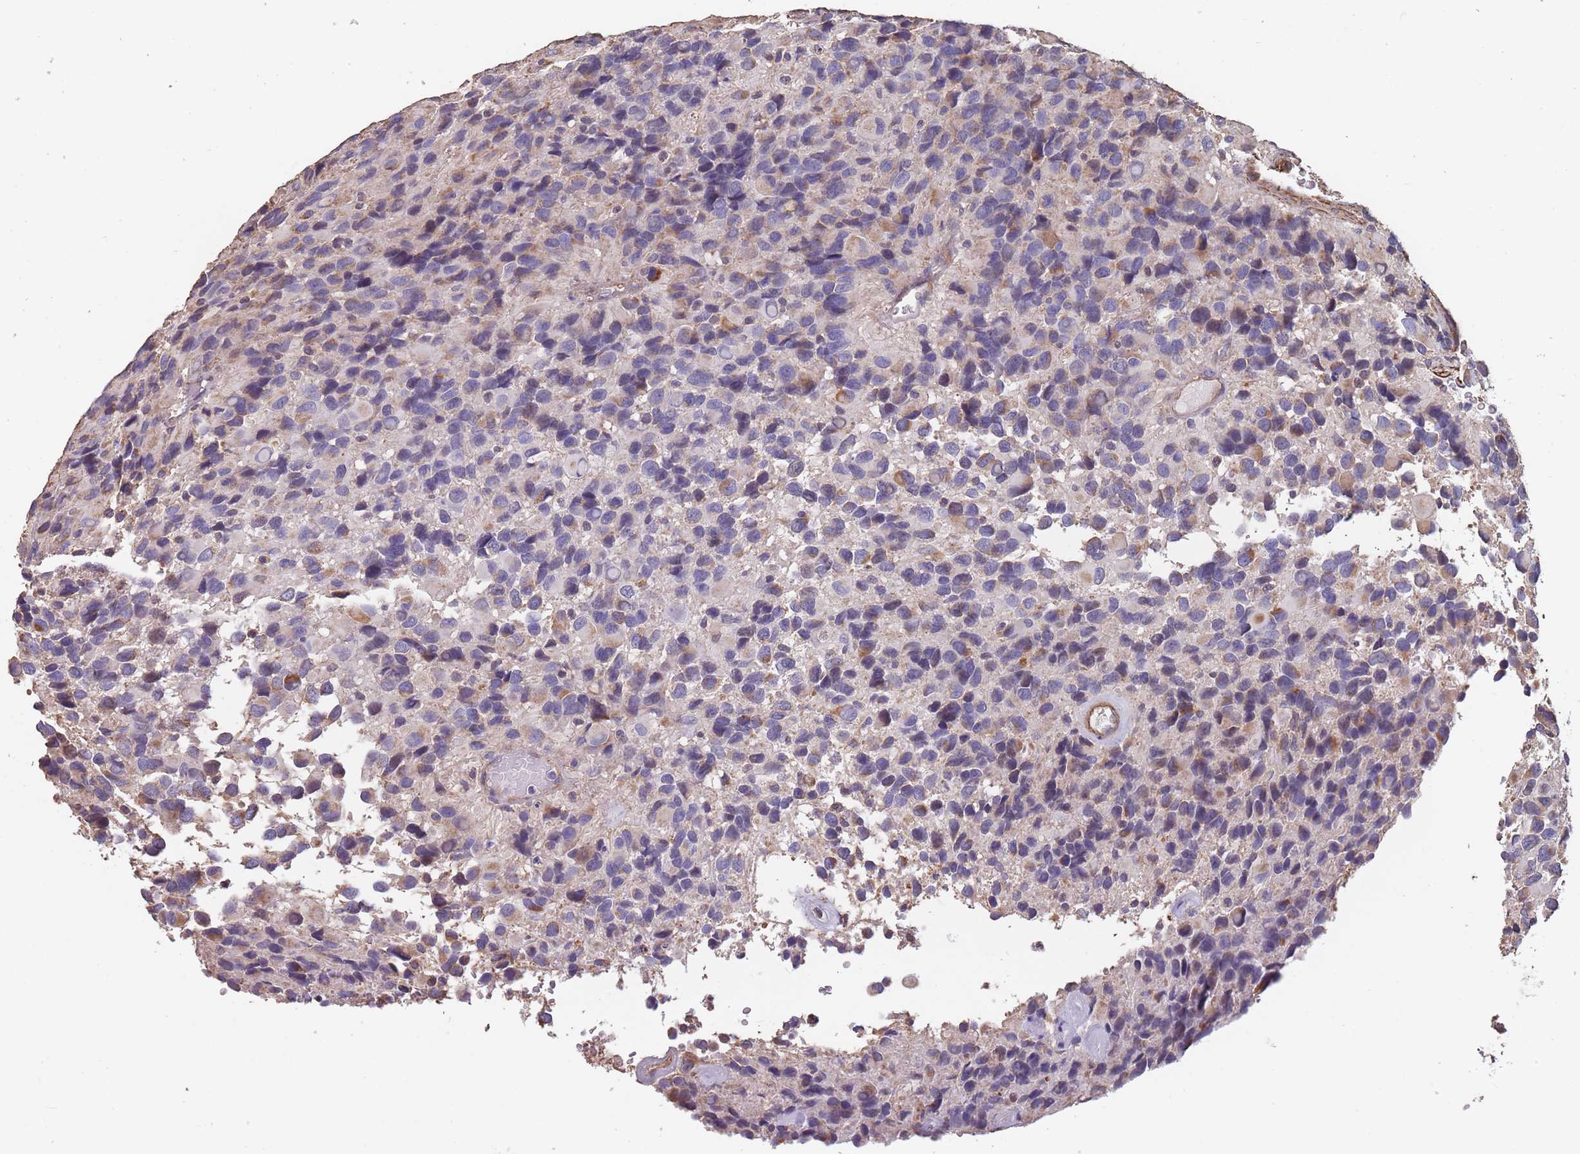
{"staining": {"intensity": "moderate", "quantity": "<25%", "location": "cytoplasmic/membranous"}, "tissue": "glioma", "cell_type": "Tumor cells", "image_type": "cancer", "snomed": [{"axis": "morphology", "description": "Glioma, malignant, High grade"}, {"axis": "topography", "description": "Brain"}], "caption": "DAB immunohistochemical staining of malignant glioma (high-grade) exhibits moderate cytoplasmic/membranous protein expression in approximately <25% of tumor cells. (DAB IHC with brightfield microscopy, high magnification).", "gene": "TOMM40L", "patient": {"sex": "male", "age": 77}}